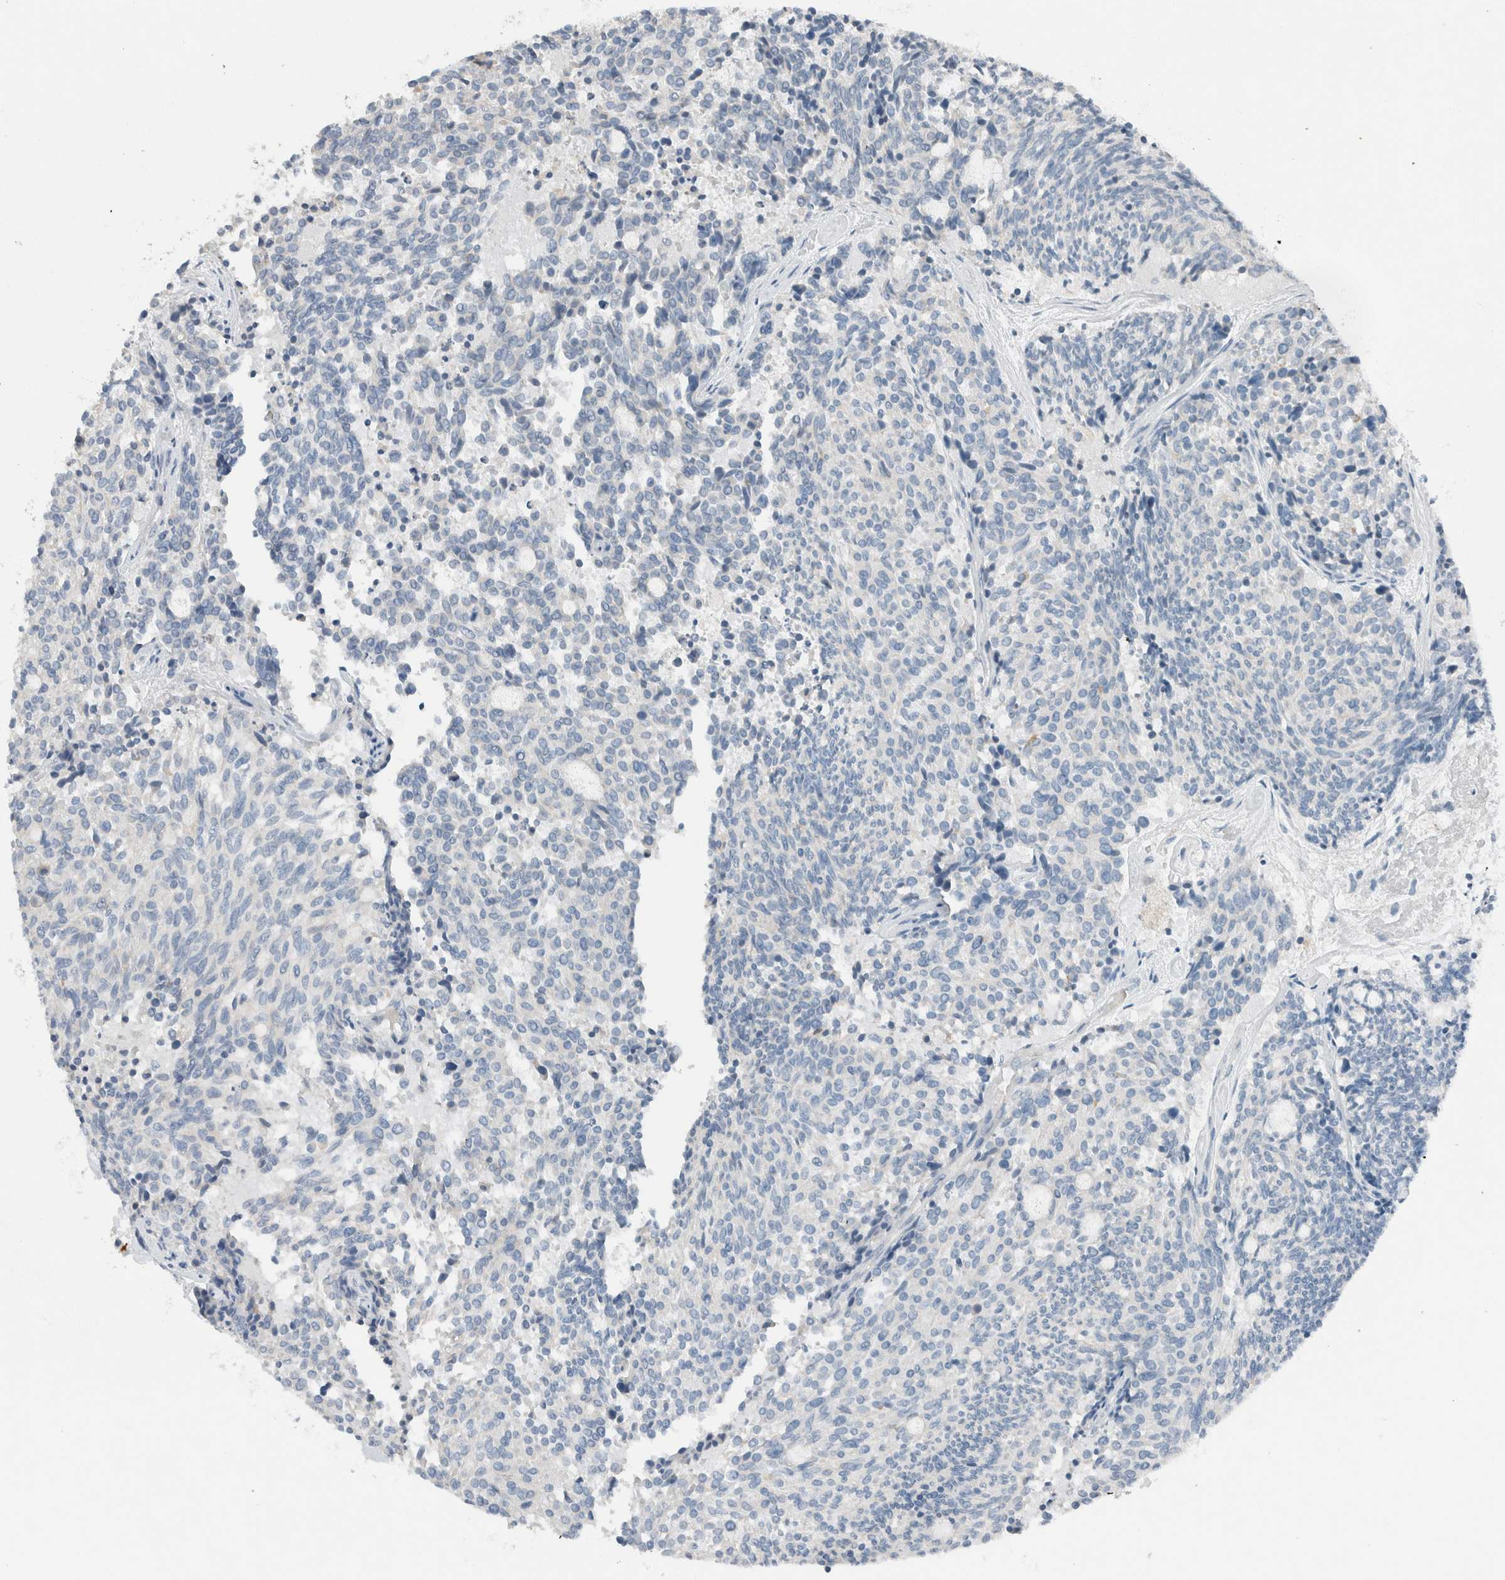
{"staining": {"intensity": "negative", "quantity": "none", "location": "none"}, "tissue": "carcinoid", "cell_type": "Tumor cells", "image_type": "cancer", "snomed": [{"axis": "morphology", "description": "Carcinoid, malignant, NOS"}, {"axis": "topography", "description": "Pancreas"}], "caption": "This micrograph is of malignant carcinoid stained with immunohistochemistry to label a protein in brown with the nuclei are counter-stained blue. There is no expression in tumor cells.", "gene": "DUOX1", "patient": {"sex": "female", "age": 54}}